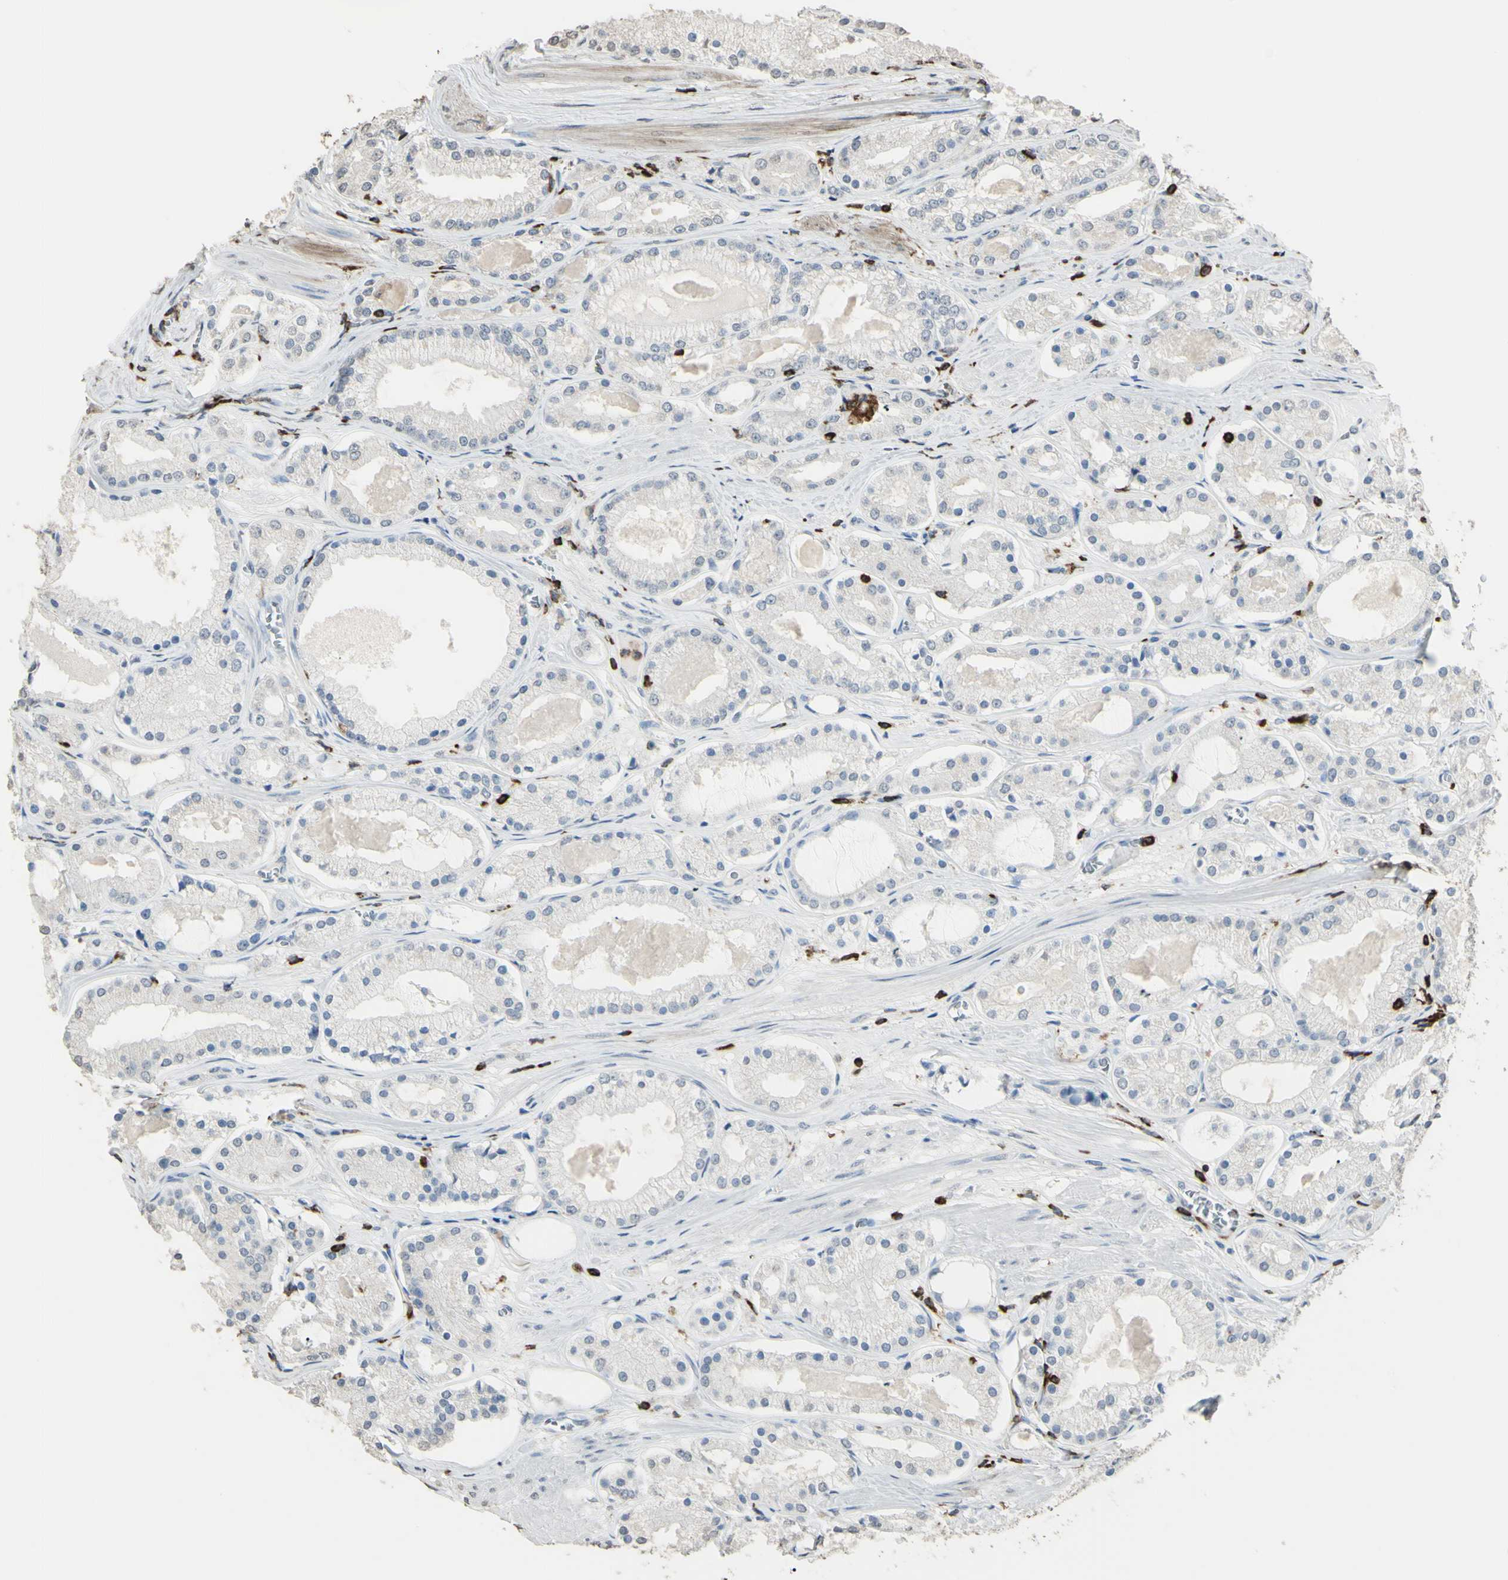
{"staining": {"intensity": "negative", "quantity": "none", "location": "none"}, "tissue": "prostate cancer", "cell_type": "Tumor cells", "image_type": "cancer", "snomed": [{"axis": "morphology", "description": "Adenocarcinoma, High grade"}, {"axis": "topography", "description": "Prostate"}], "caption": "Tumor cells are negative for protein expression in human prostate cancer. (DAB (3,3'-diaminobenzidine) immunohistochemistry (IHC), high magnification).", "gene": "PSTPIP1", "patient": {"sex": "male", "age": 71}}